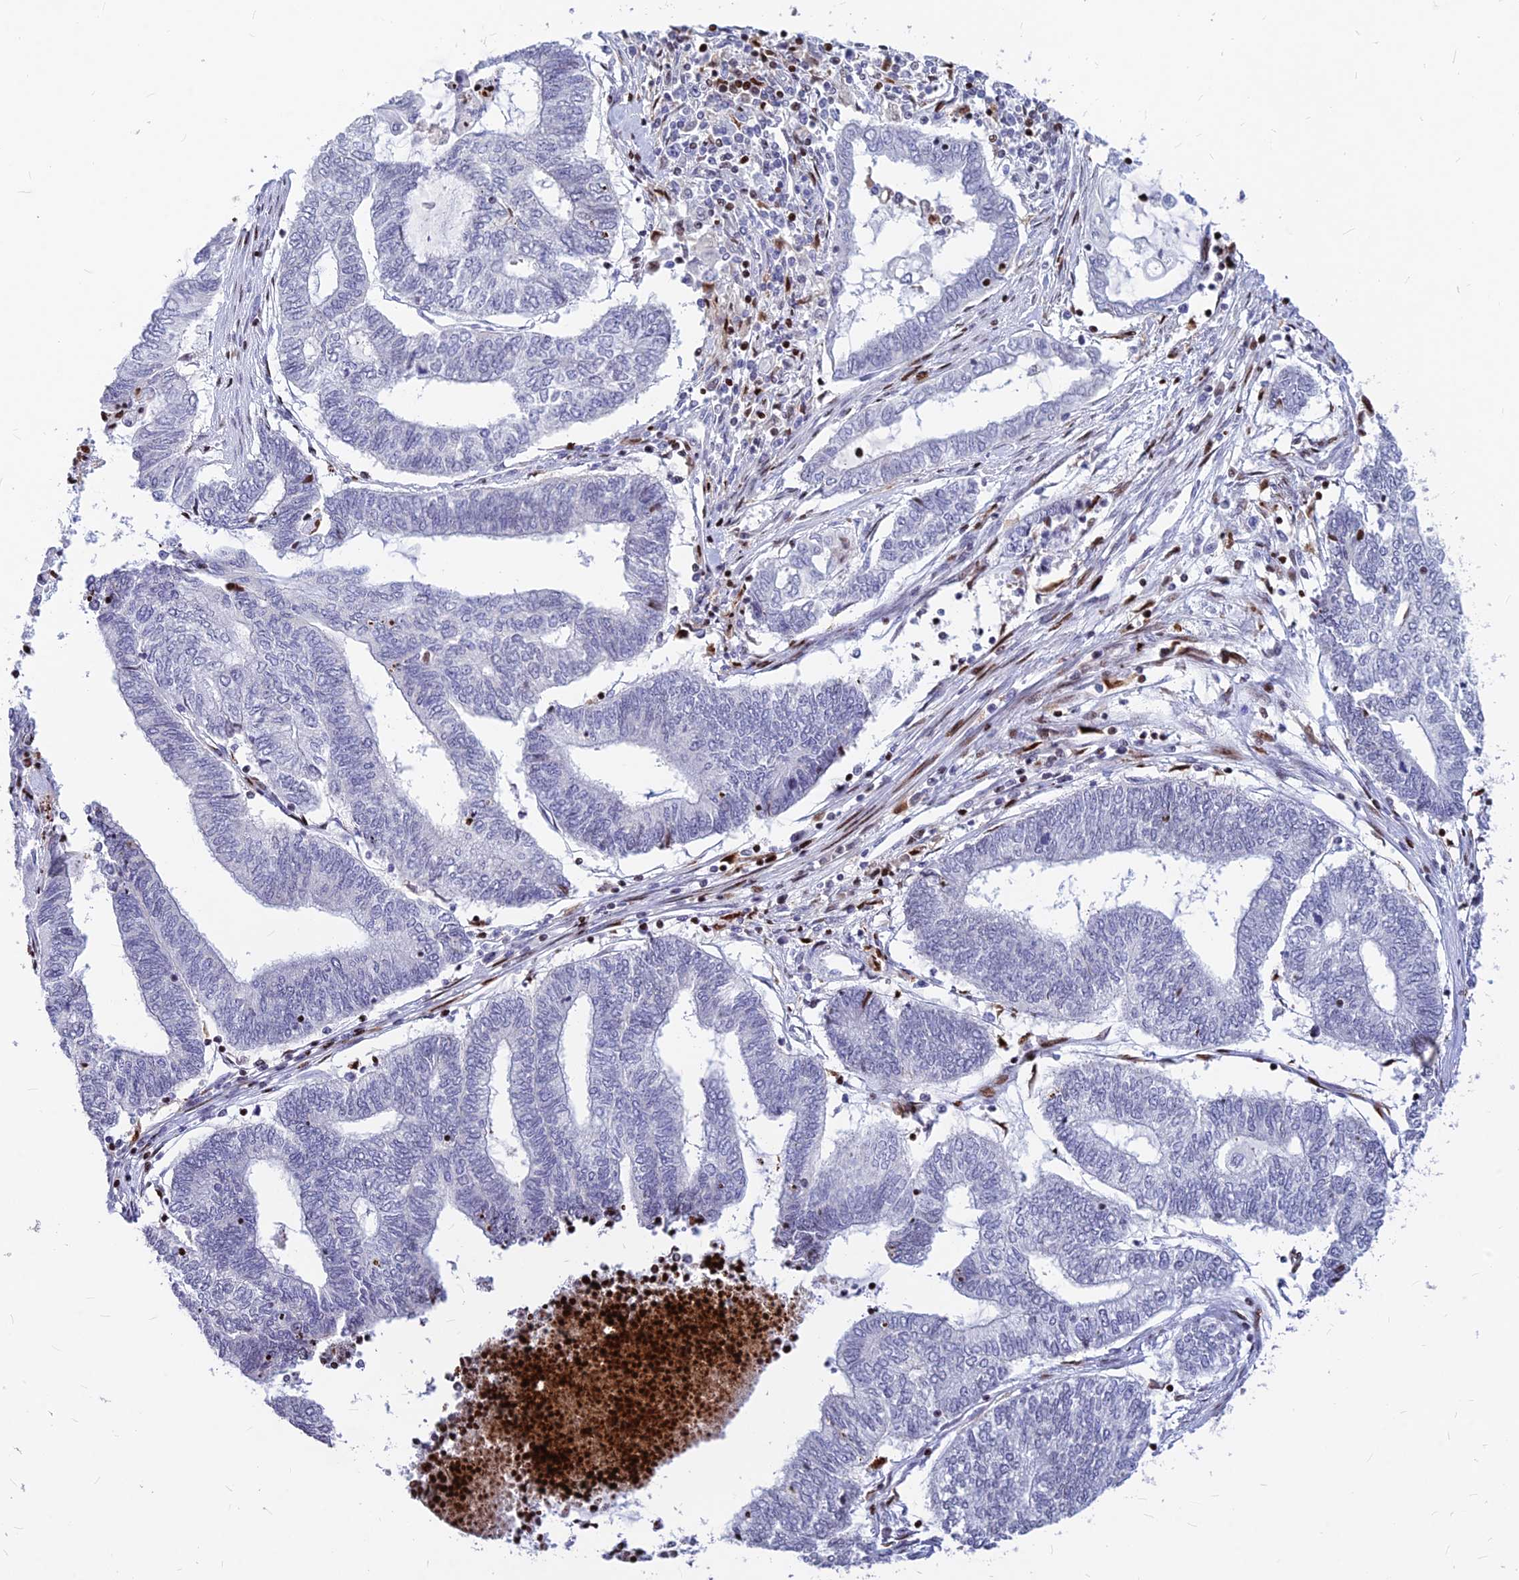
{"staining": {"intensity": "negative", "quantity": "none", "location": "none"}, "tissue": "endometrial cancer", "cell_type": "Tumor cells", "image_type": "cancer", "snomed": [{"axis": "morphology", "description": "Adenocarcinoma, NOS"}, {"axis": "topography", "description": "Uterus"}, {"axis": "topography", "description": "Endometrium"}], "caption": "This histopathology image is of adenocarcinoma (endometrial) stained with immunohistochemistry (IHC) to label a protein in brown with the nuclei are counter-stained blue. There is no staining in tumor cells. Brightfield microscopy of IHC stained with DAB (3,3'-diaminobenzidine) (brown) and hematoxylin (blue), captured at high magnification.", "gene": "PRPS1", "patient": {"sex": "female", "age": 70}}